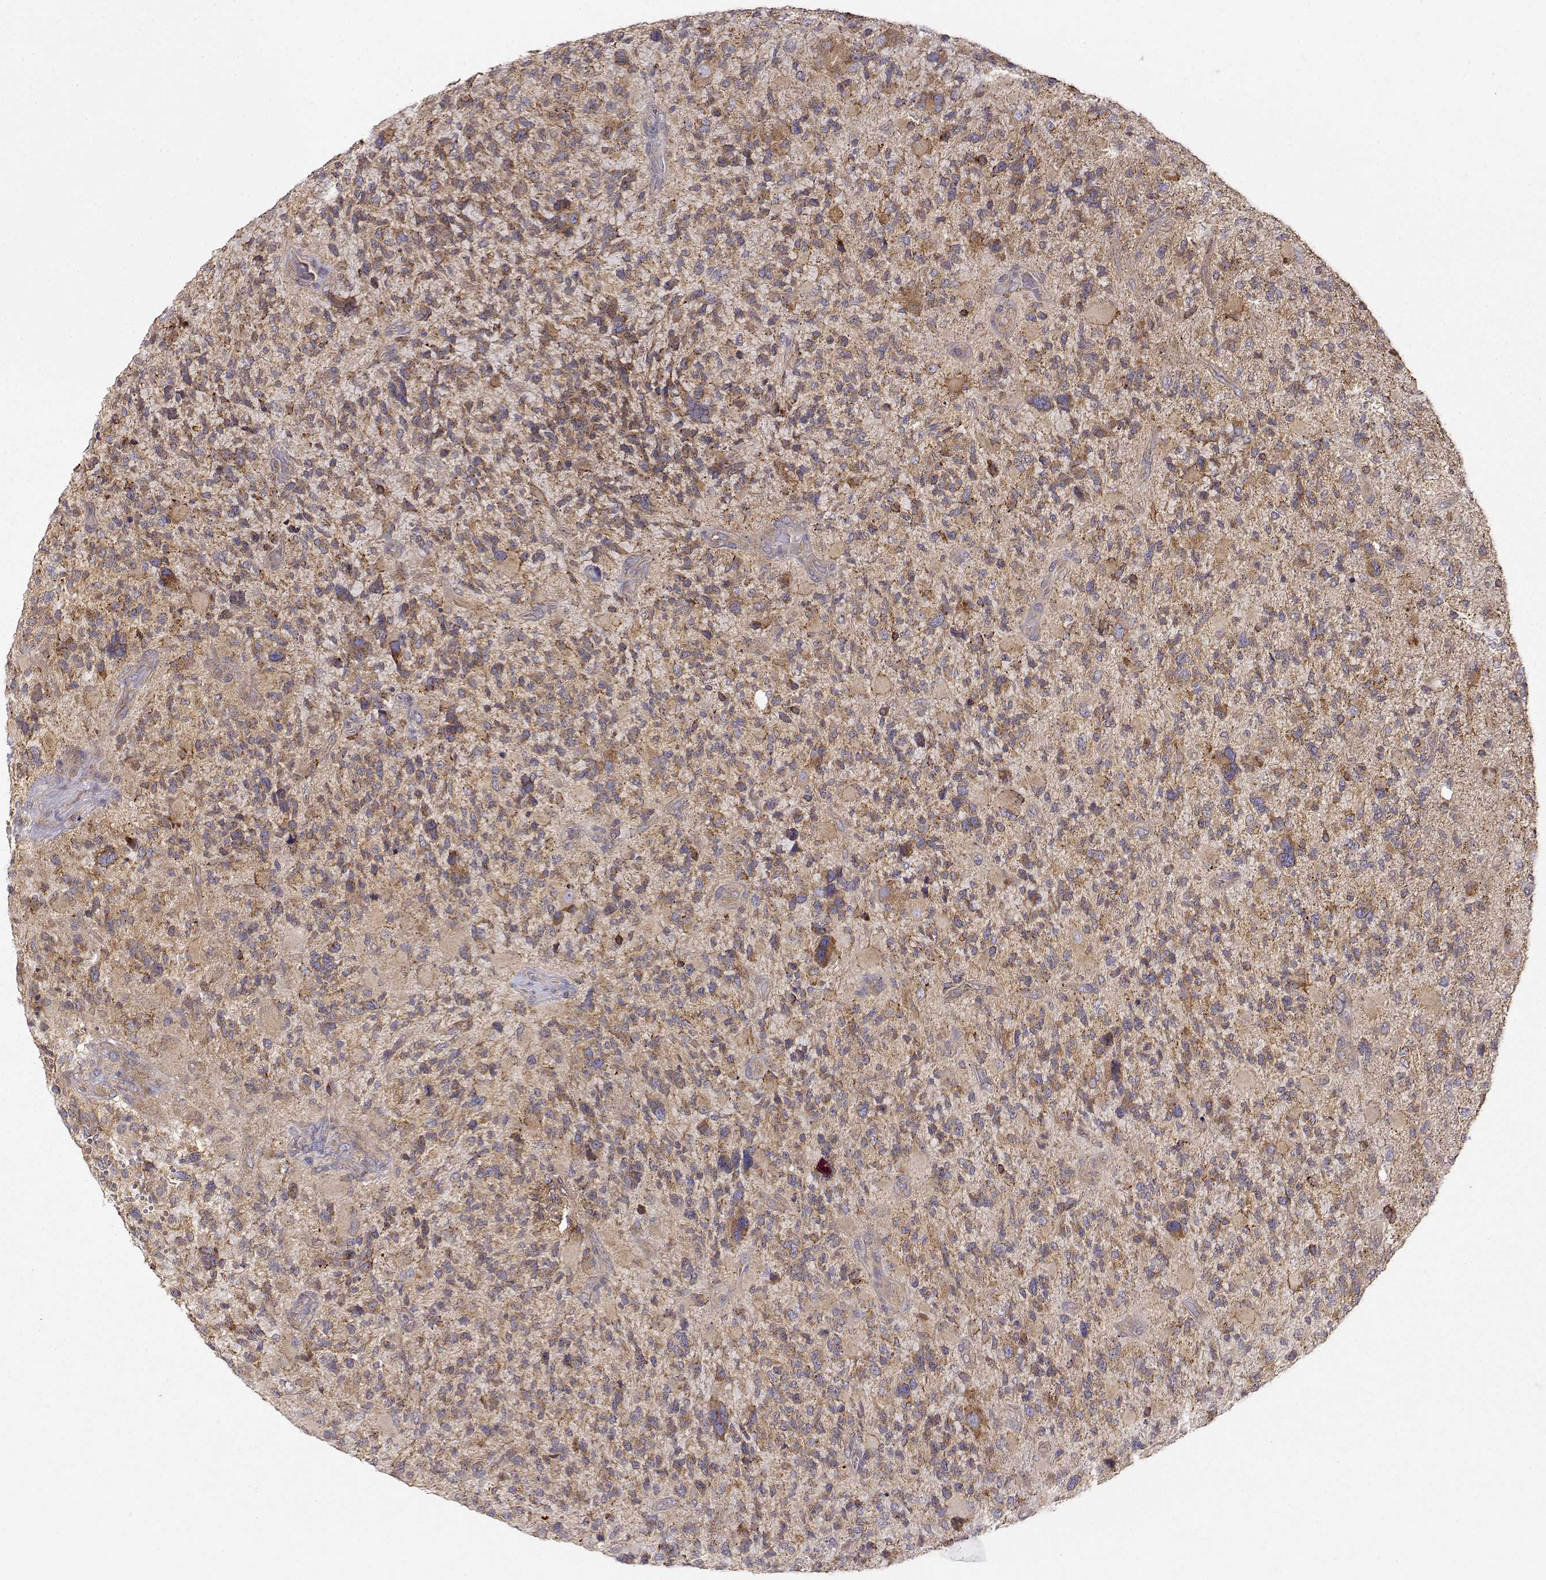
{"staining": {"intensity": "moderate", "quantity": ">75%", "location": "cytoplasmic/membranous"}, "tissue": "glioma", "cell_type": "Tumor cells", "image_type": "cancer", "snomed": [{"axis": "morphology", "description": "Glioma, malignant, High grade"}, {"axis": "topography", "description": "Brain"}], "caption": "Human glioma stained for a protein (brown) exhibits moderate cytoplasmic/membranous positive staining in approximately >75% of tumor cells.", "gene": "PAIP1", "patient": {"sex": "female", "age": 71}}